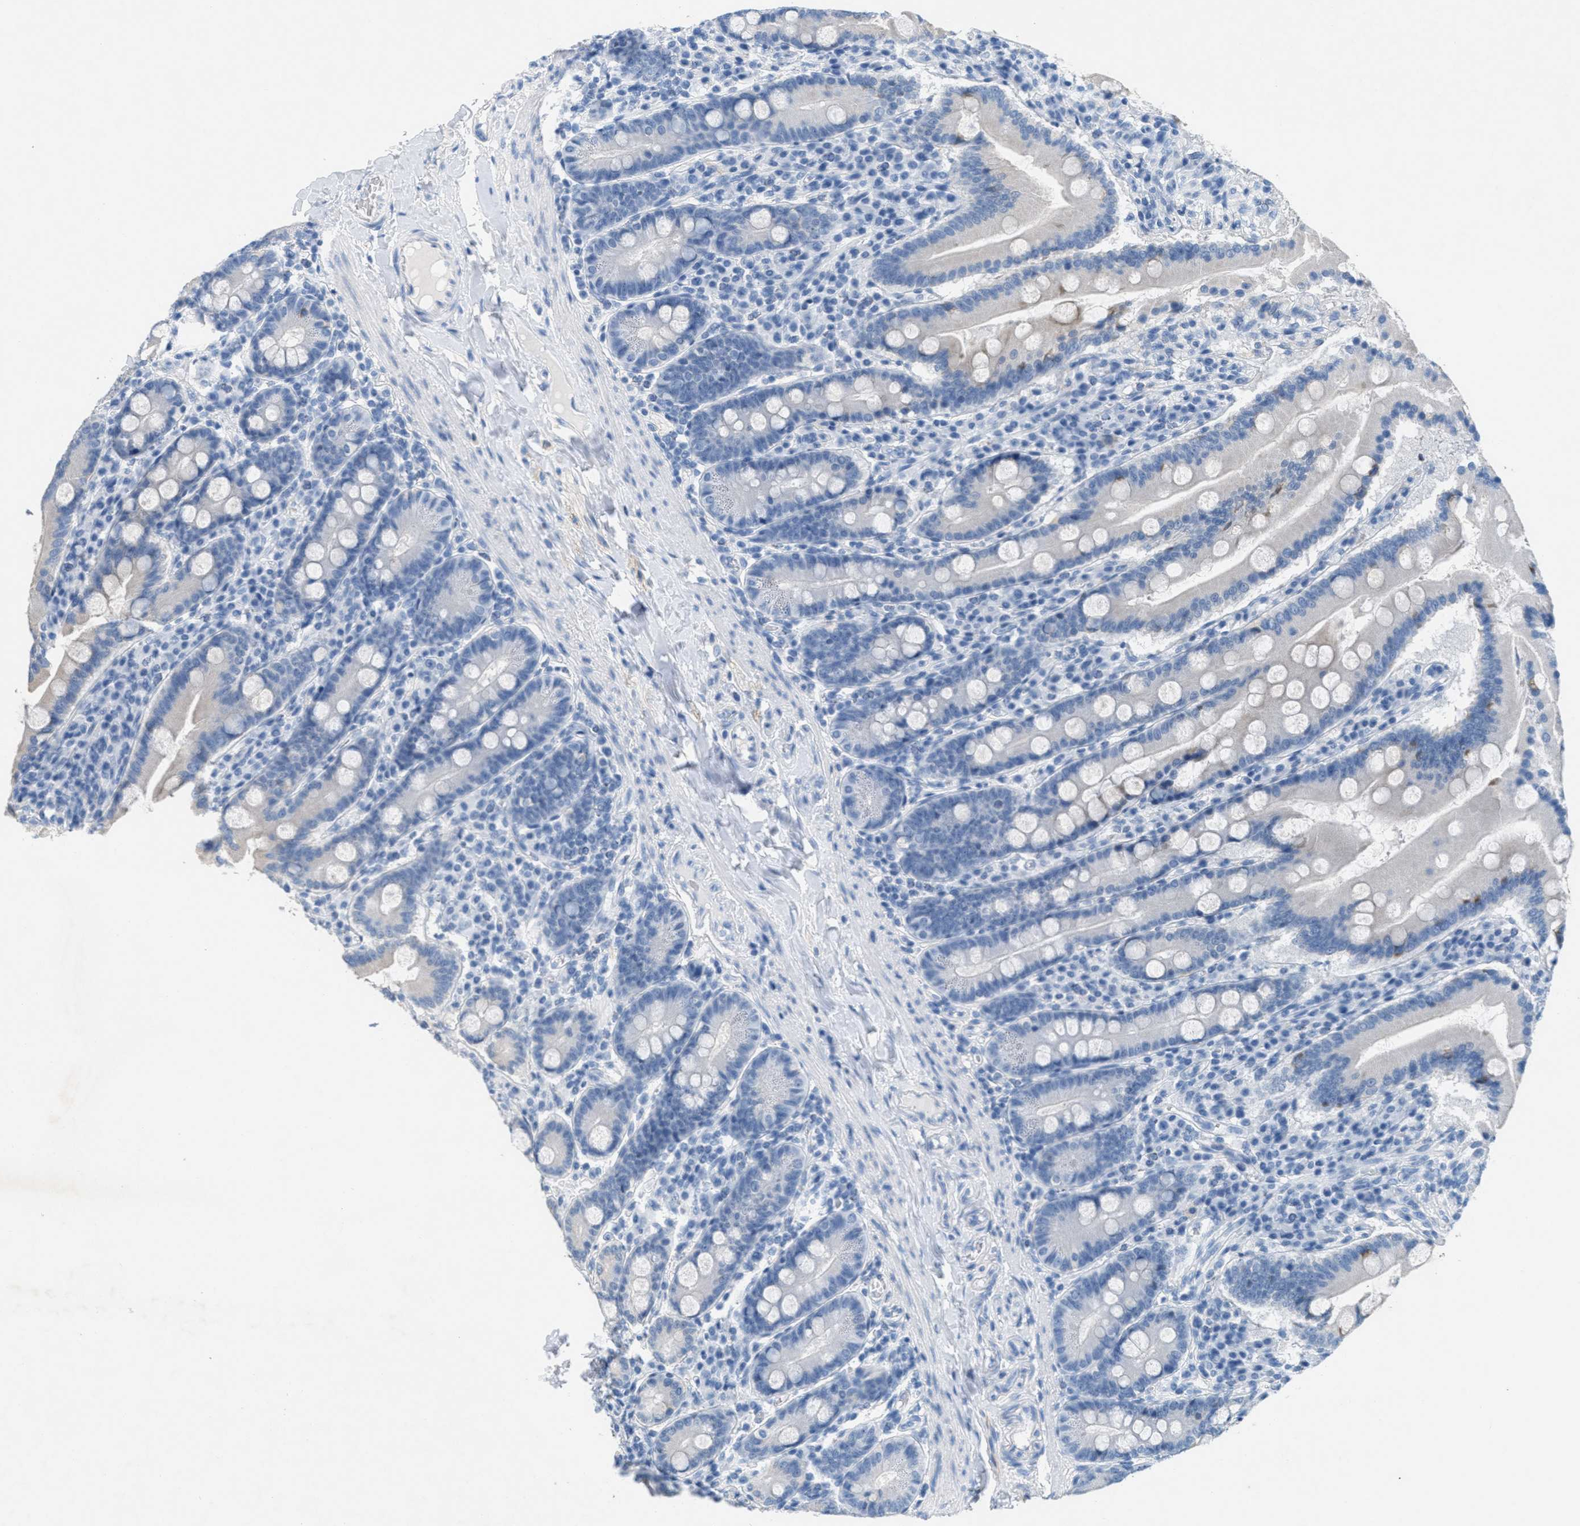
{"staining": {"intensity": "moderate", "quantity": "25%-75%", "location": "cytoplasmic/membranous"}, "tissue": "duodenum", "cell_type": "Glandular cells", "image_type": "normal", "snomed": [{"axis": "morphology", "description": "Normal tissue, NOS"}, {"axis": "topography", "description": "Duodenum"}], "caption": "Duodenum stained for a protein shows moderate cytoplasmic/membranous positivity in glandular cells. The staining is performed using DAB brown chromogen to label protein expression. The nuclei are counter-stained blue using hematoxylin.", "gene": "GPM6A", "patient": {"sex": "male", "age": 50}}